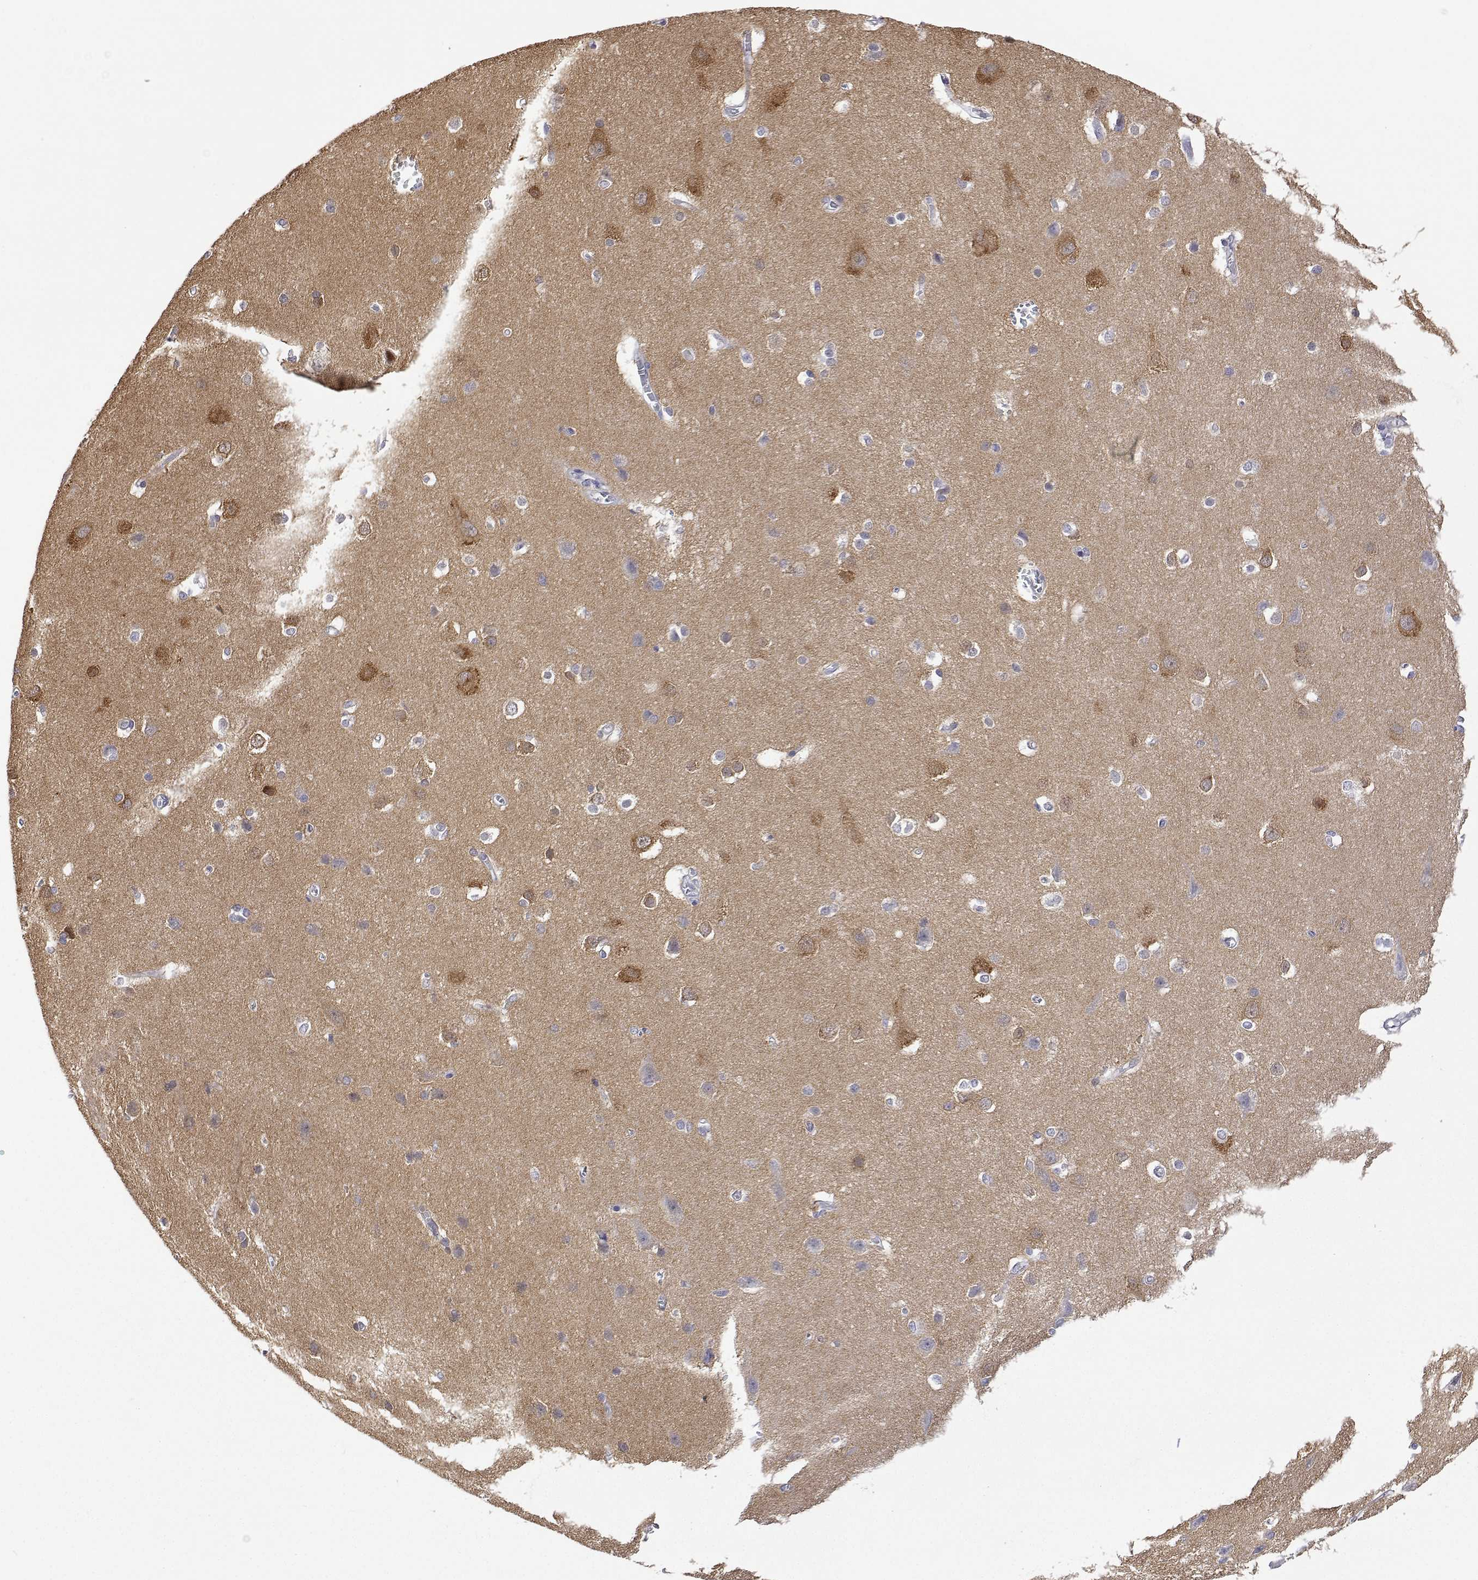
{"staining": {"intensity": "negative", "quantity": "none", "location": "none"}, "tissue": "cerebral cortex", "cell_type": "Endothelial cells", "image_type": "normal", "snomed": [{"axis": "morphology", "description": "Normal tissue, NOS"}, {"axis": "topography", "description": "Cerebral cortex"}], "caption": "High power microscopy photomicrograph of an immunohistochemistry photomicrograph of unremarkable cerebral cortex, revealing no significant expression in endothelial cells.", "gene": "PLCB1", "patient": {"sex": "male", "age": 37}}